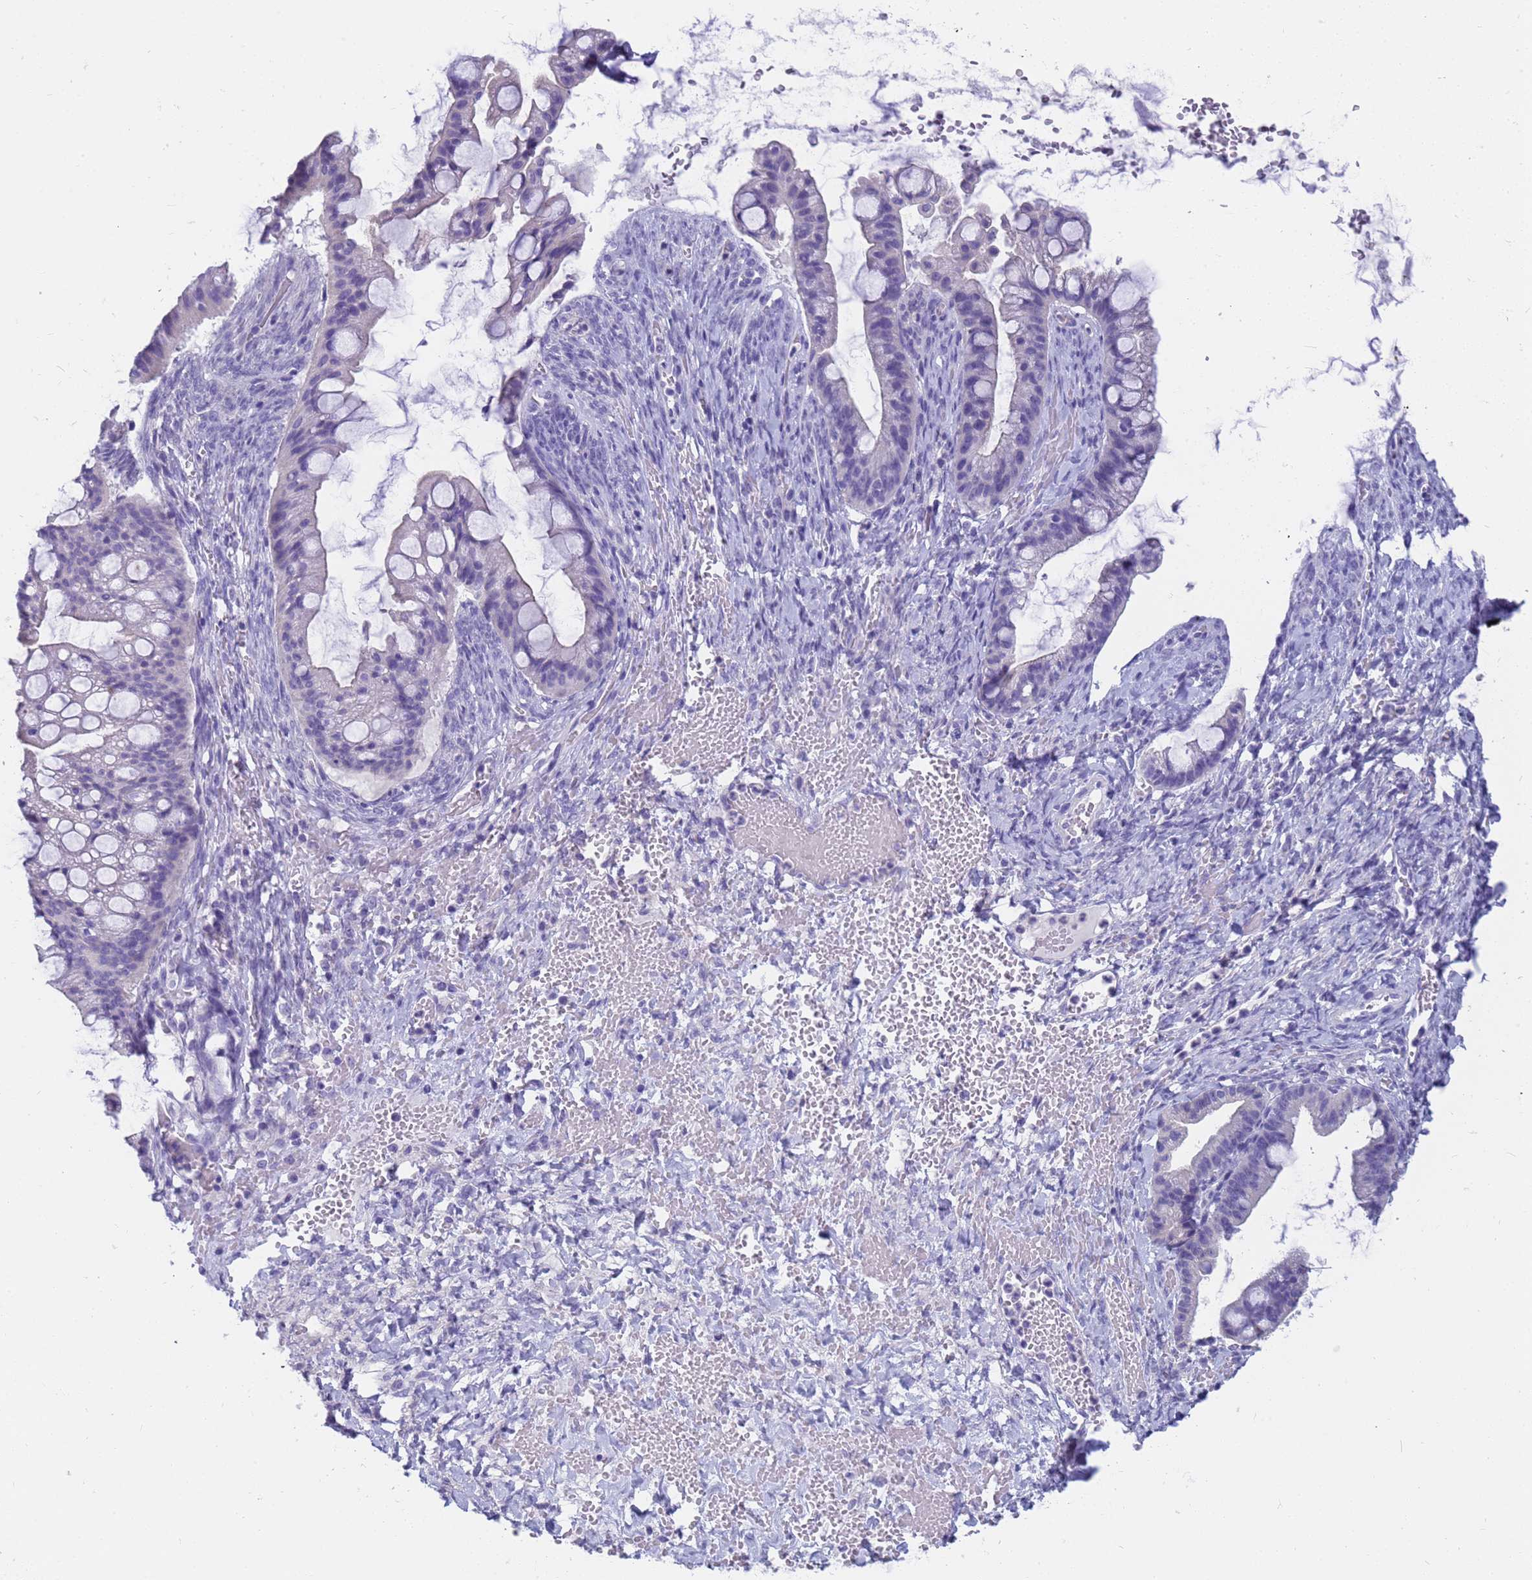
{"staining": {"intensity": "negative", "quantity": "none", "location": "none"}, "tissue": "ovarian cancer", "cell_type": "Tumor cells", "image_type": "cancer", "snomed": [{"axis": "morphology", "description": "Cystadenocarcinoma, mucinous, NOS"}, {"axis": "topography", "description": "Ovary"}], "caption": "This is an immunohistochemistry image of human ovarian cancer. There is no positivity in tumor cells.", "gene": "RNASE2", "patient": {"sex": "female", "age": 73}}